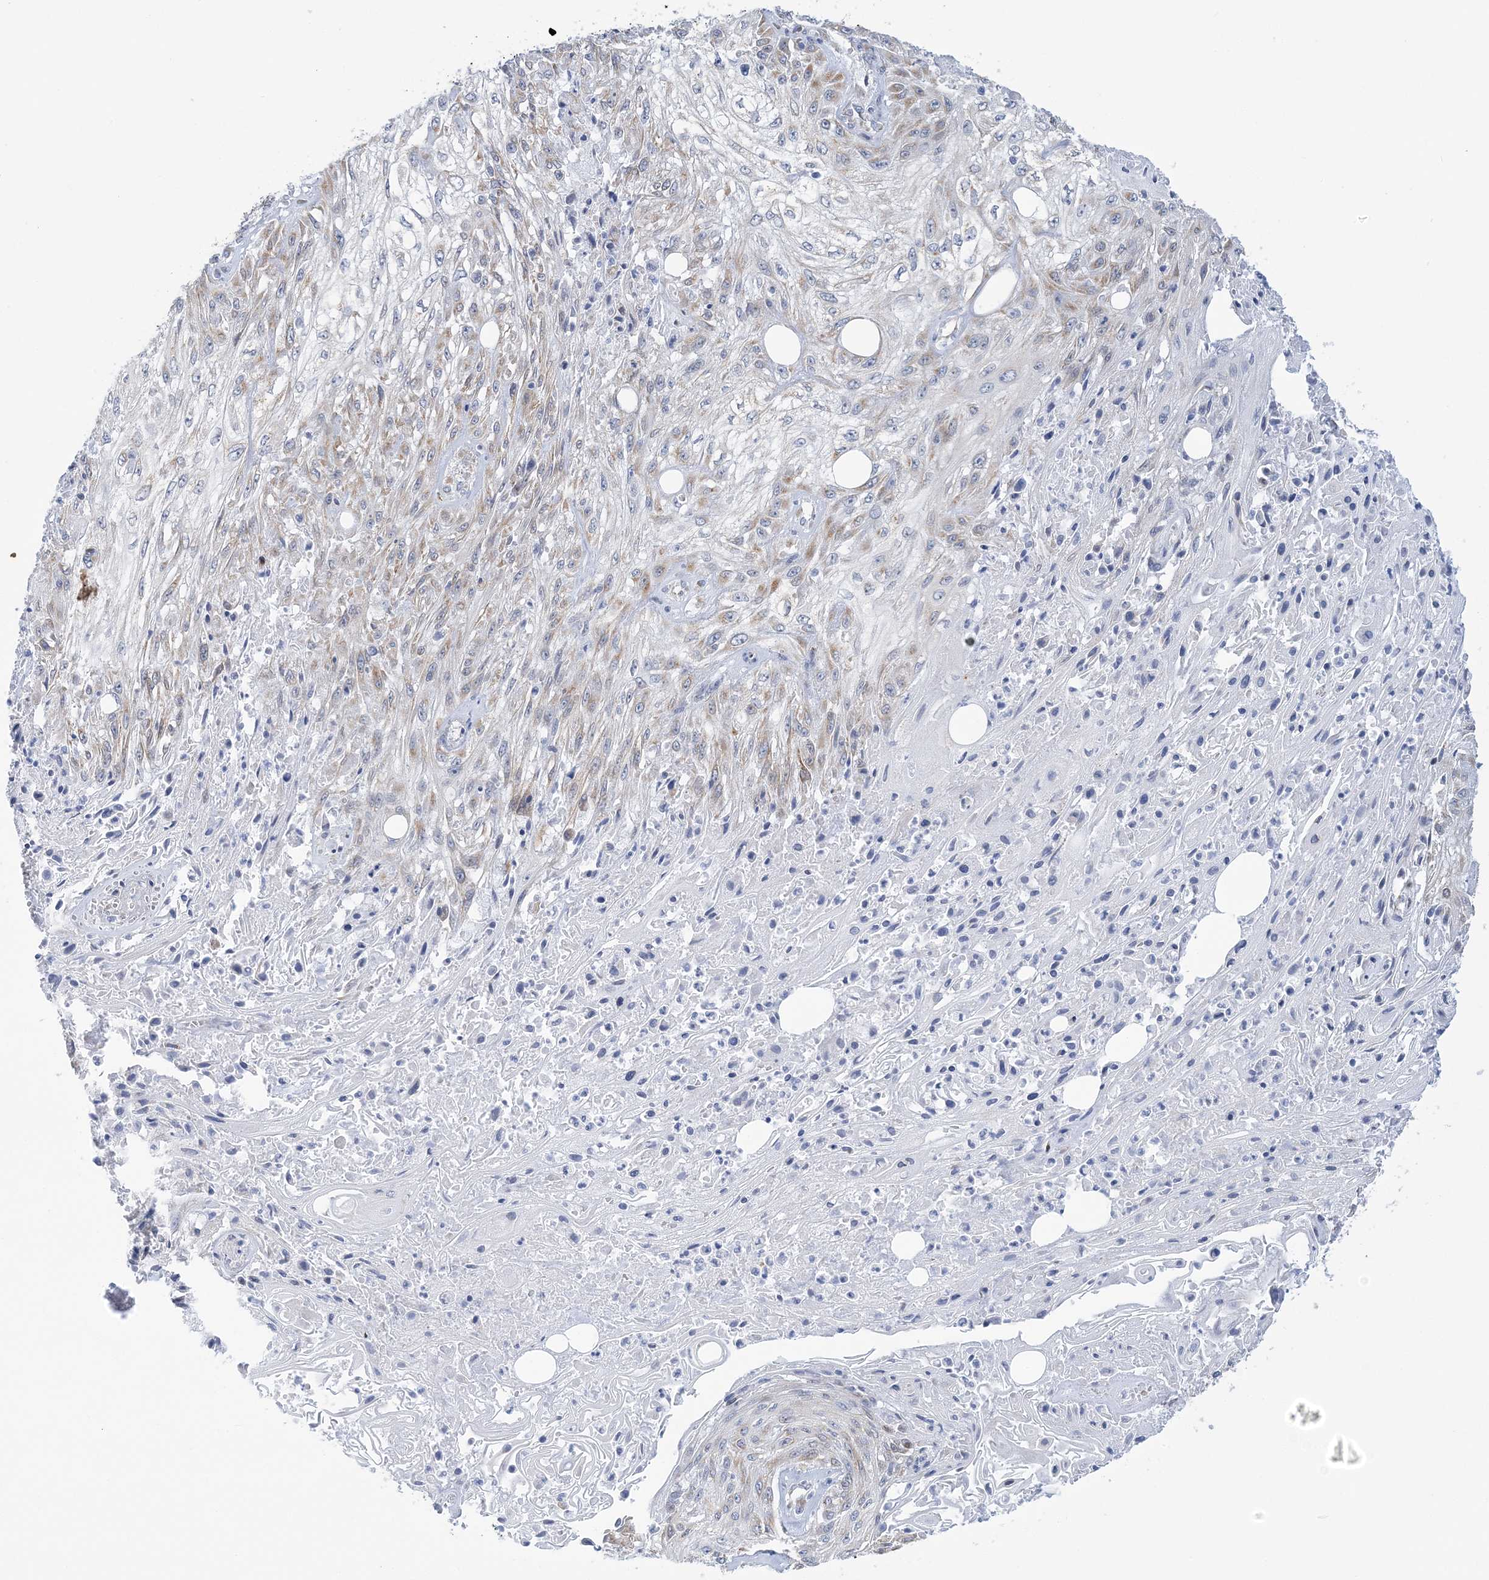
{"staining": {"intensity": "moderate", "quantity": "<25%", "location": "cytoplasmic/membranous"}, "tissue": "skin cancer", "cell_type": "Tumor cells", "image_type": "cancer", "snomed": [{"axis": "morphology", "description": "Squamous cell carcinoma, NOS"}, {"axis": "morphology", "description": "Squamous cell carcinoma, metastatic, NOS"}, {"axis": "topography", "description": "Skin"}, {"axis": "topography", "description": "Lymph node"}], "caption": "Skin squamous cell carcinoma stained for a protein displays moderate cytoplasmic/membranous positivity in tumor cells.", "gene": "PLEKHG4B", "patient": {"sex": "male", "age": 75}}